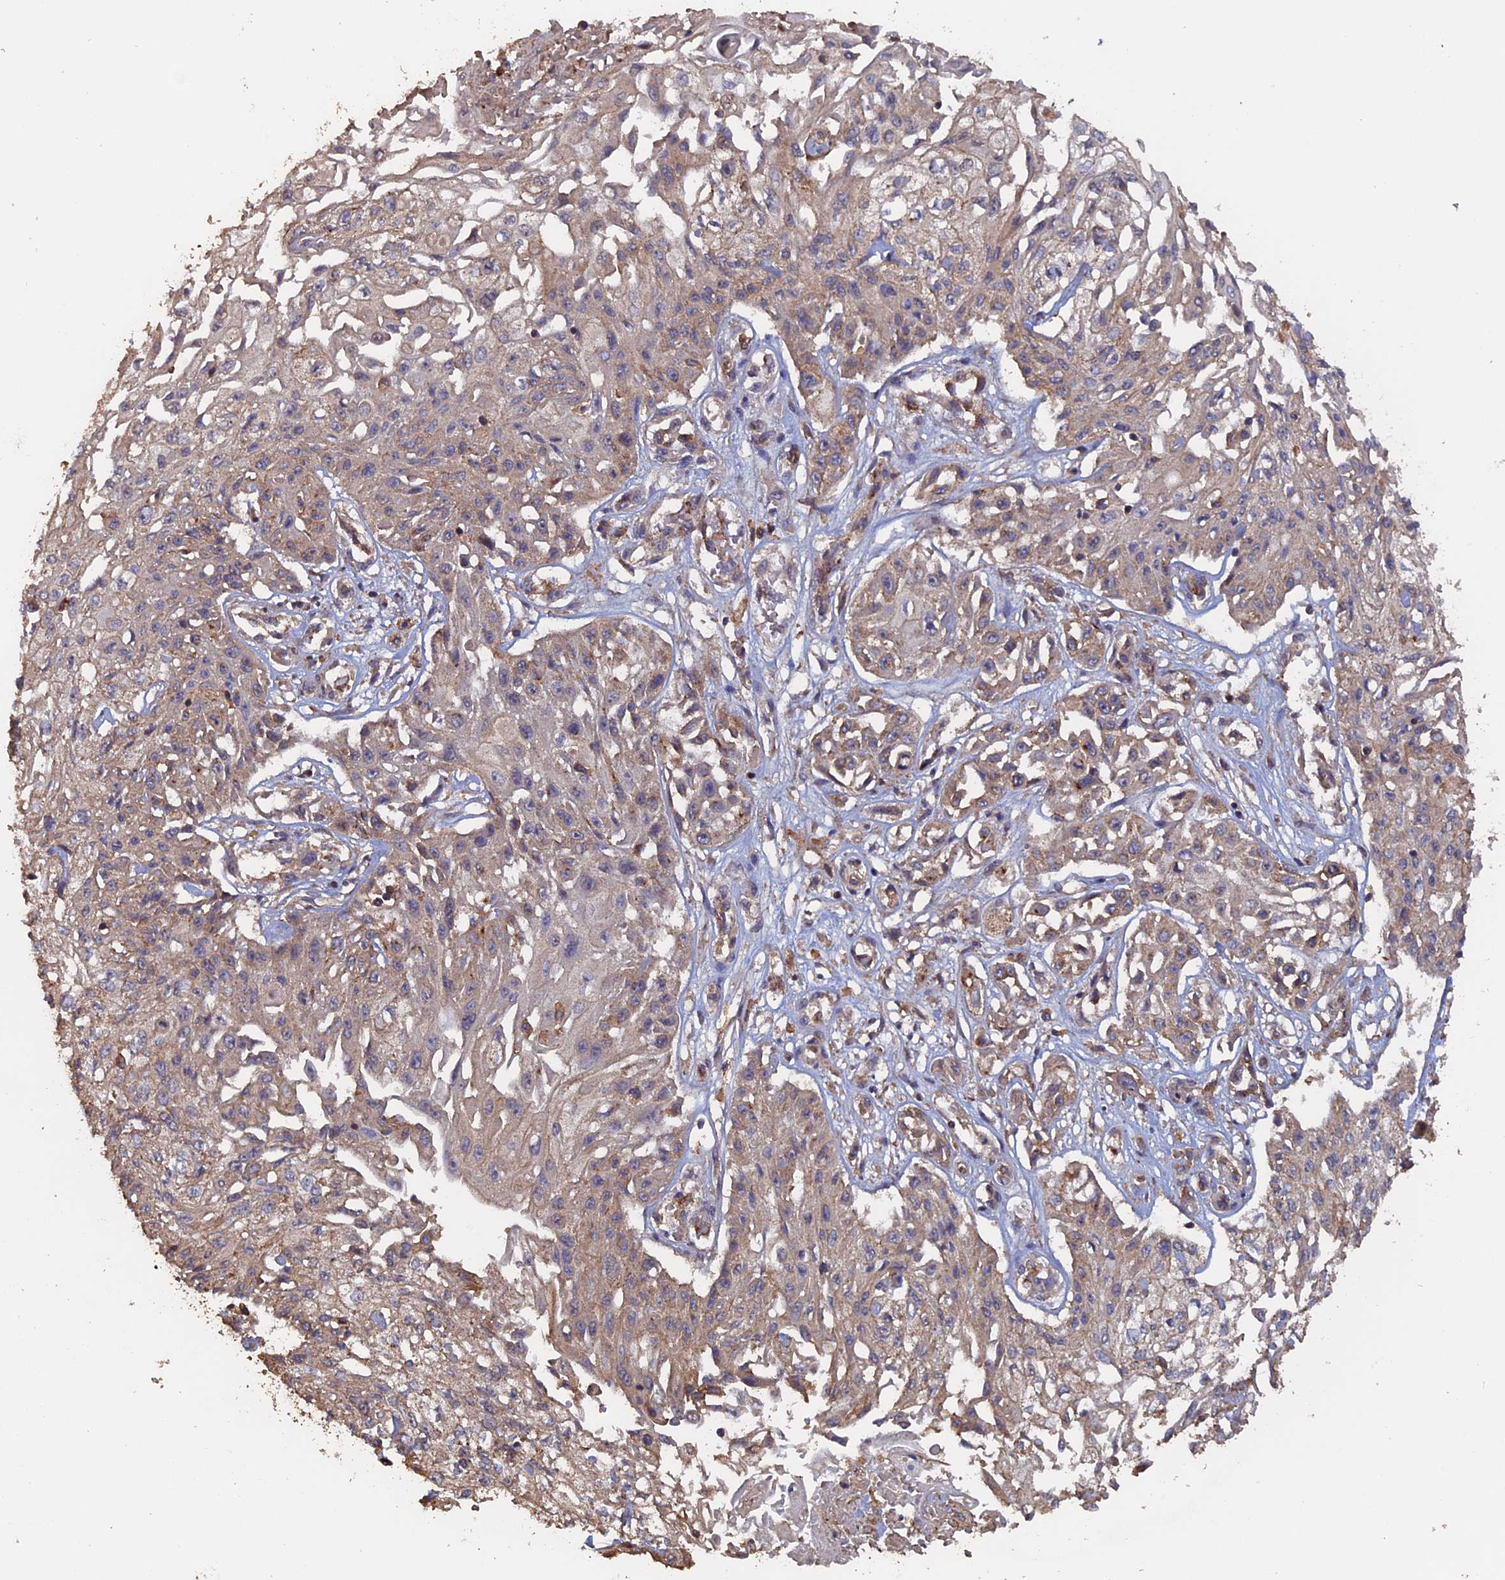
{"staining": {"intensity": "weak", "quantity": "25%-75%", "location": "cytoplasmic/membranous"}, "tissue": "skin cancer", "cell_type": "Tumor cells", "image_type": "cancer", "snomed": [{"axis": "morphology", "description": "Squamous cell carcinoma, NOS"}, {"axis": "morphology", "description": "Squamous cell carcinoma, metastatic, NOS"}, {"axis": "topography", "description": "Skin"}, {"axis": "topography", "description": "Lymph node"}], "caption": "Skin cancer (squamous cell carcinoma) tissue shows weak cytoplasmic/membranous expression in about 25%-75% of tumor cells, visualized by immunohistochemistry.", "gene": "PIGQ", "patient": {"sex": "male", "age": 75}}